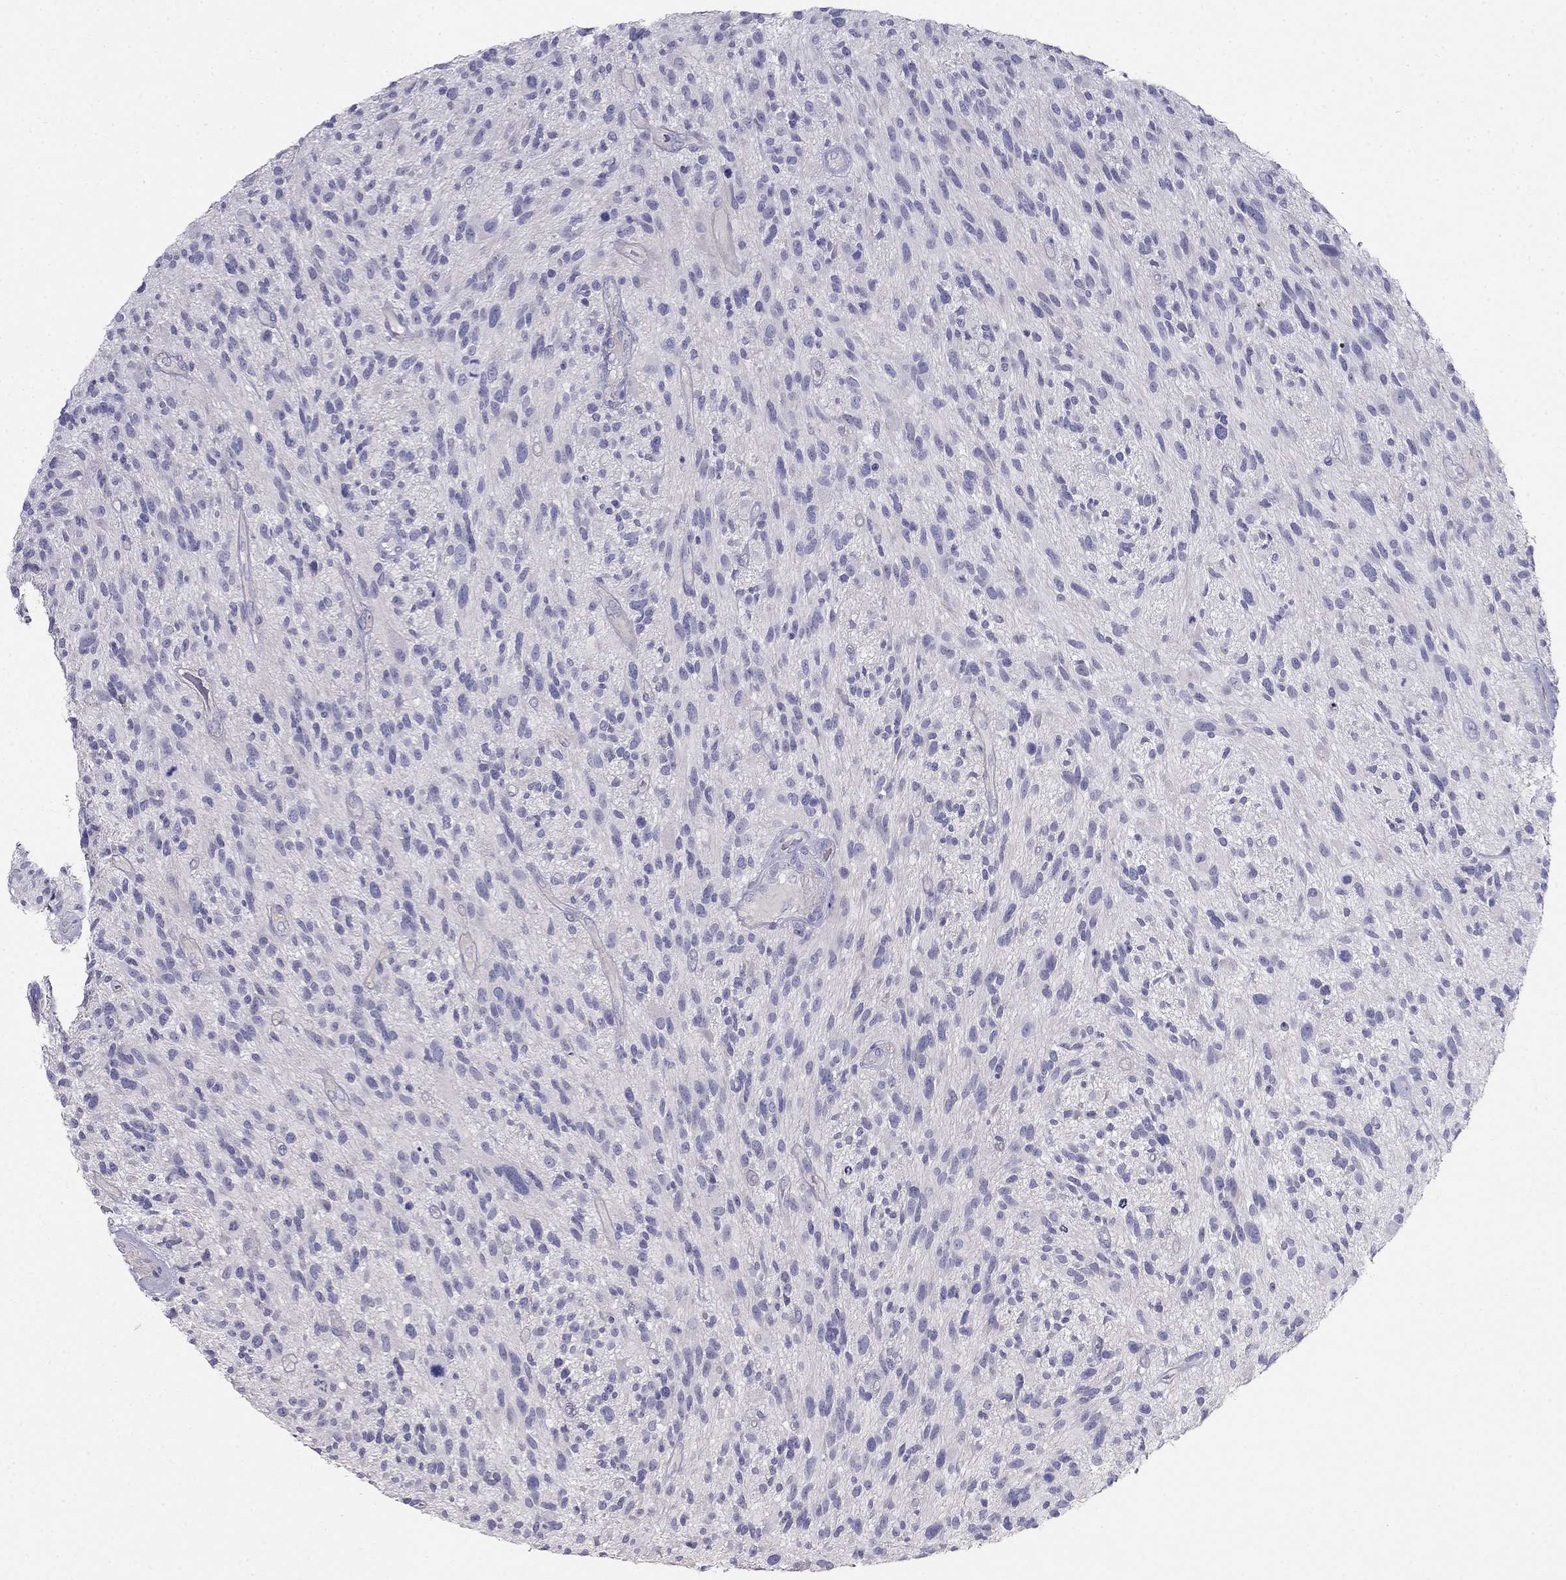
{"staining": {"intensity": "negative", "quantity": "none", "location": "none"}, "tissue": "glioma", "cell_type": "Tumor cells", "image_type": "cancer", "snomed": [{"axis": "morphology", "description": "Glioma, malignant, High grade"}, {"axis": "topography", "description": "Brain"}], "caption": "Tumor cells show no significant protein staining in glioma.", "gene": "LY6H", "patient": {"sex": "male", "age": 47}}